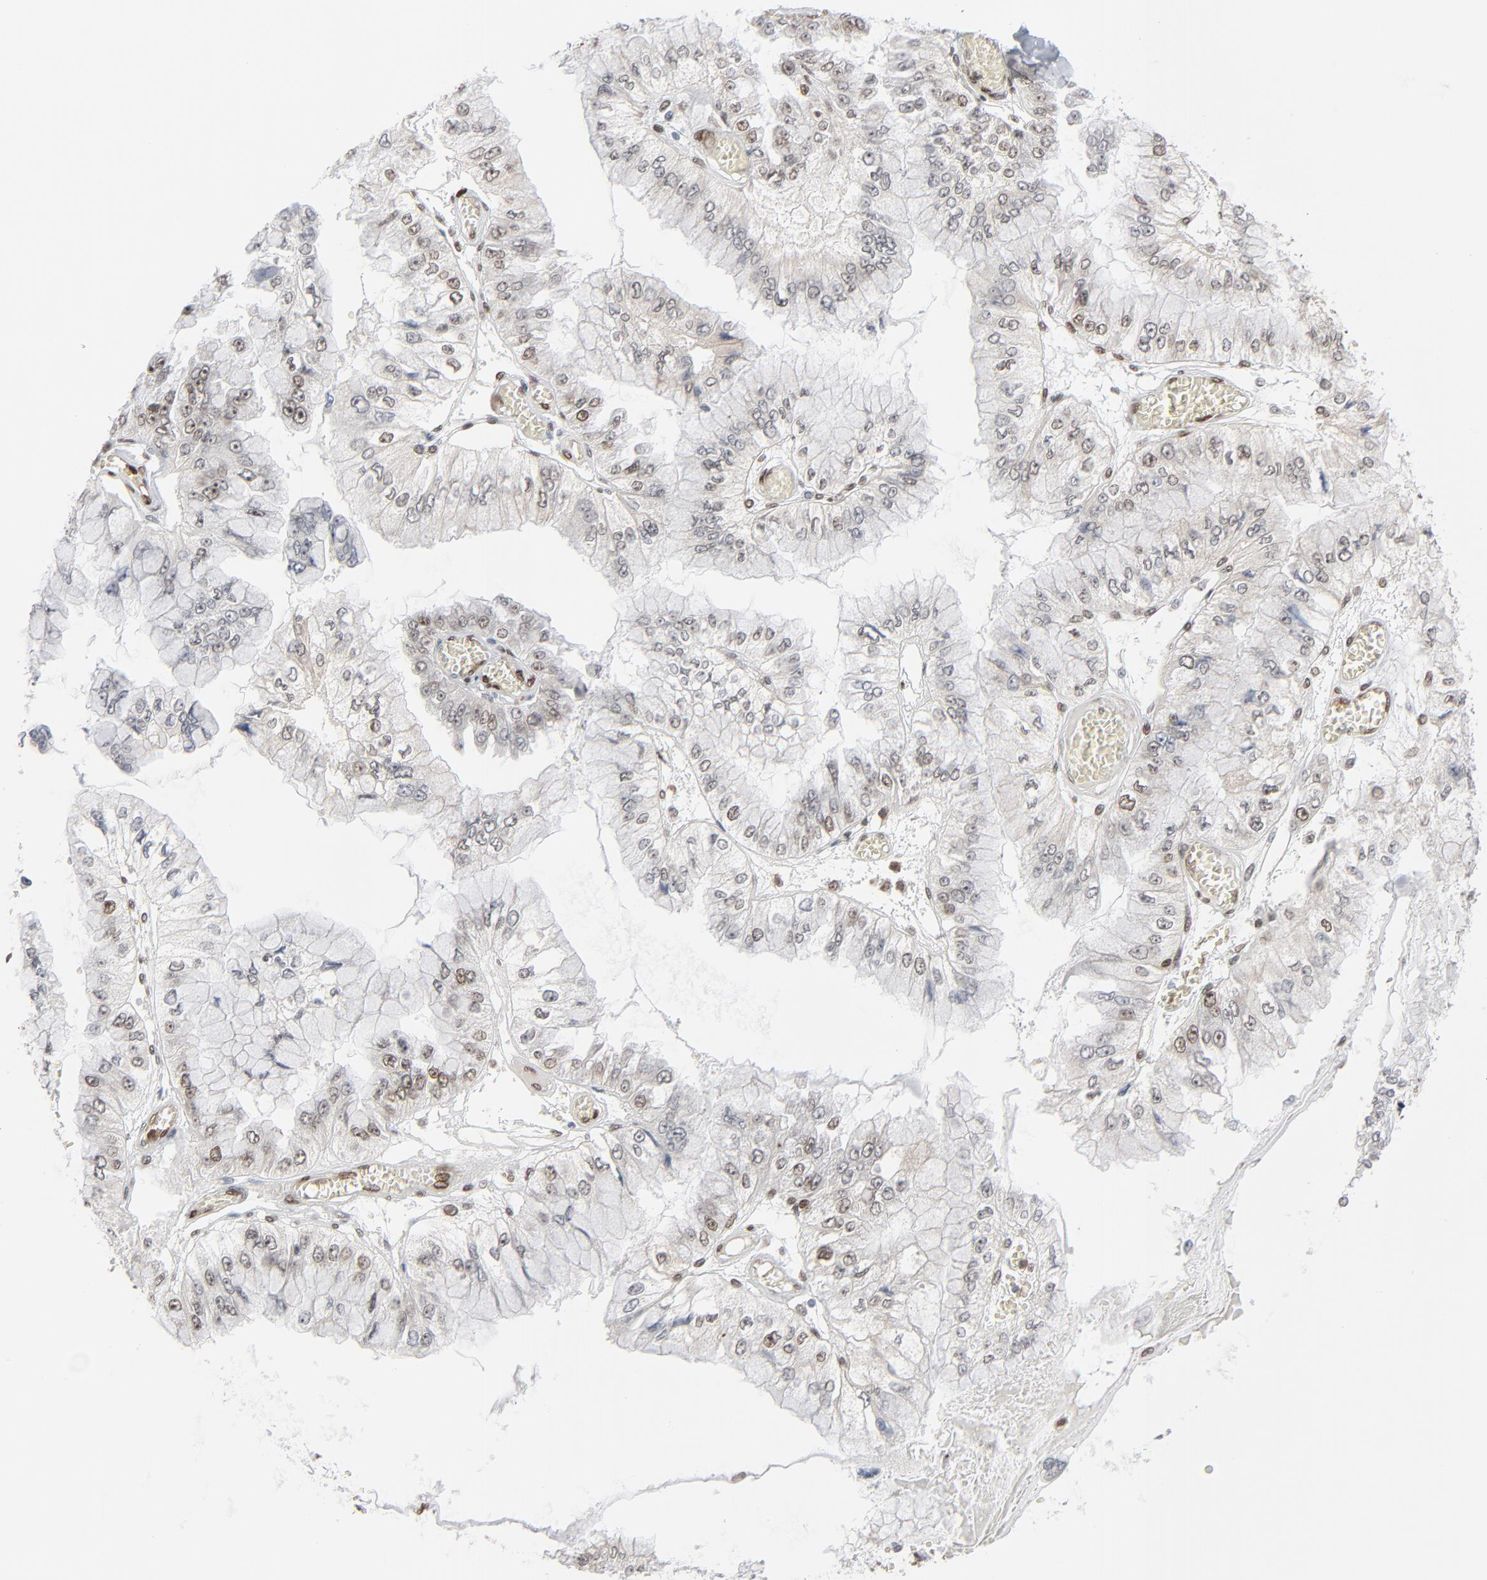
{"staining": {"intensity": "weak", "quantity": "<25%", "location": "nuclear"}, "tissue": "liver cancer", "cell_type": "Tumor cells", "image_type": "cancer", "snomed": [{"axis": "morphology", "description": "Cholangiocarcinoma"}, {"axis": "topography", "description": "Liver"}], "caption": "Histopathology image shows no significant protein staining in tumor cells of cholangiocarcinoma (liver).", "gene": "CUX1", "patient": {"sex": "female", "age": 79}}